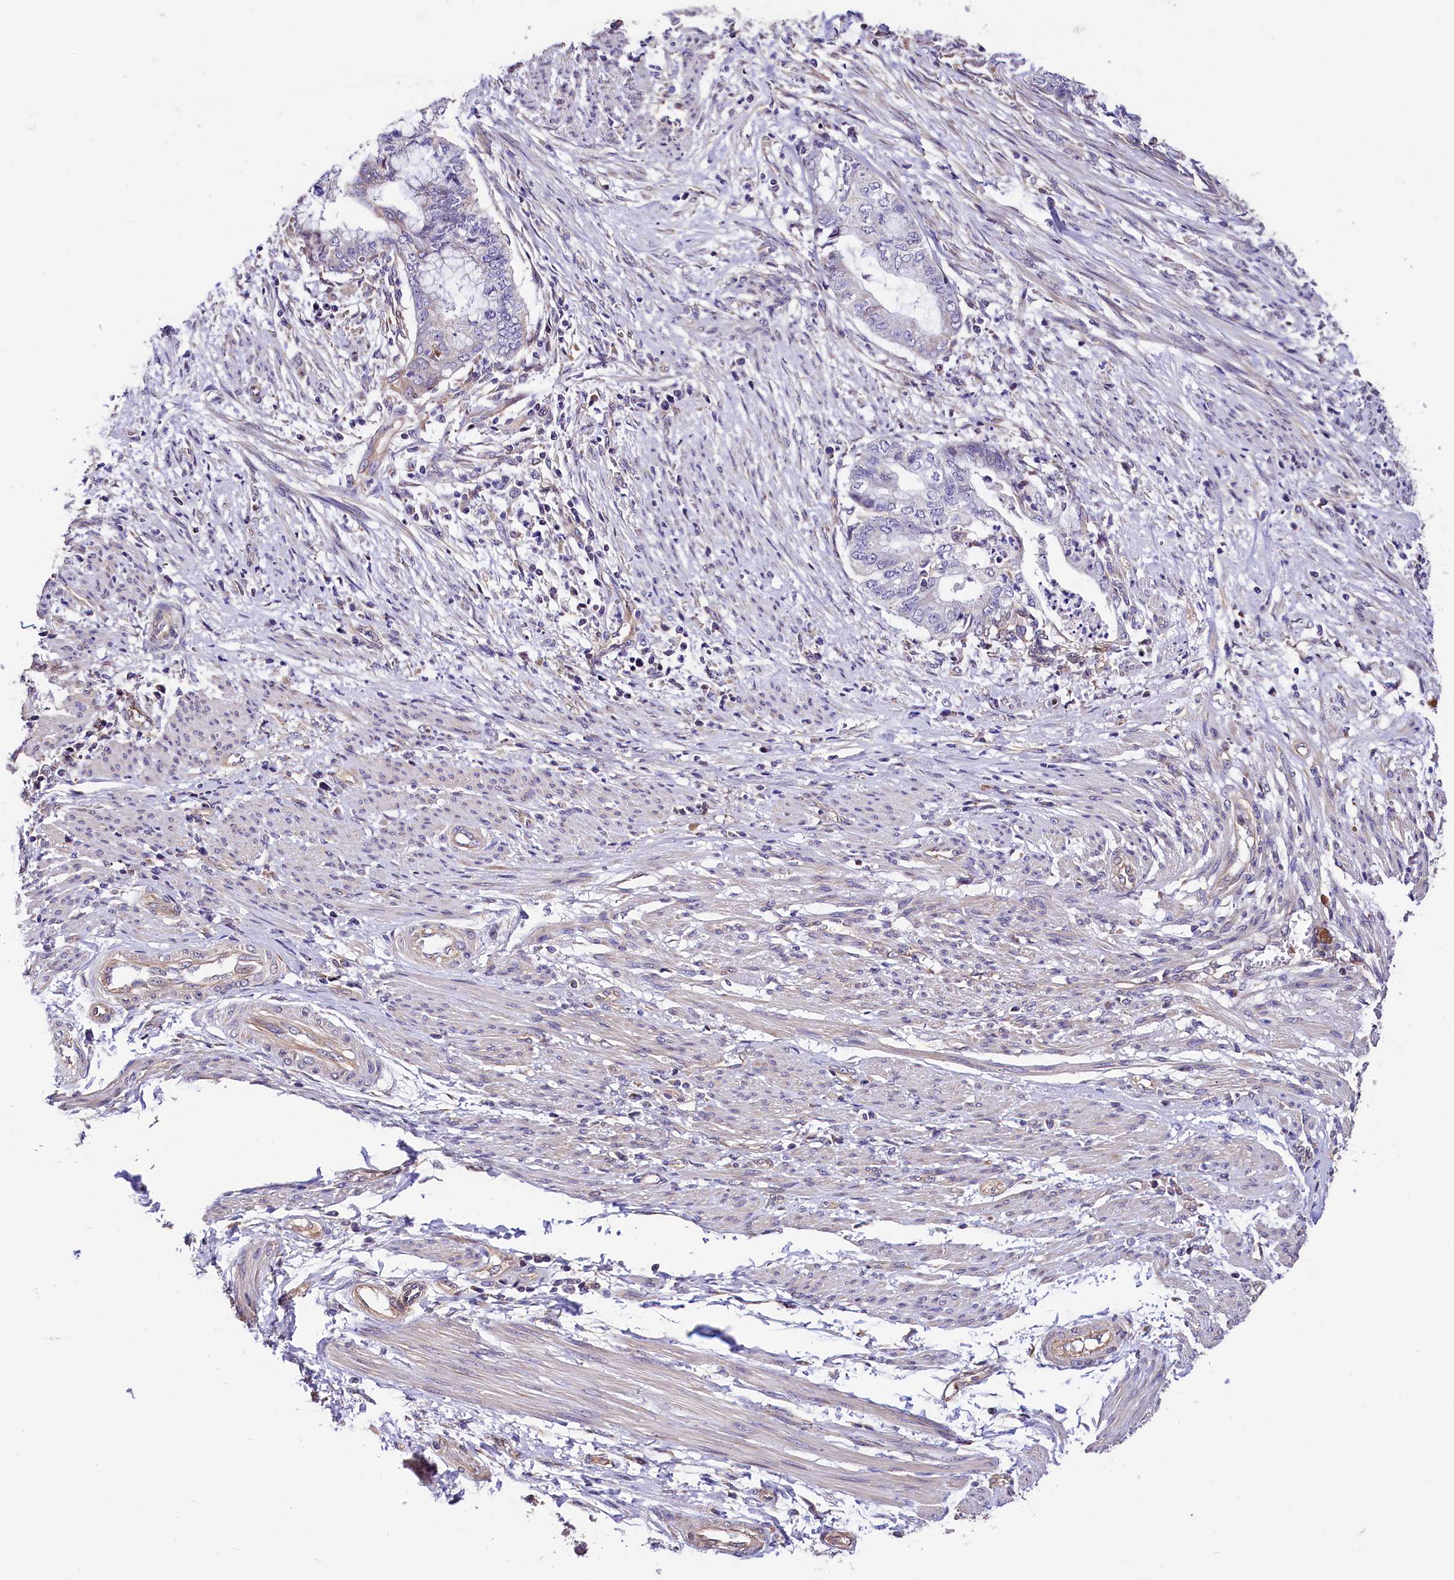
{"staining": {"intensity": "negative", "quantity": "none", "location": "none"}, "tissue": "endometrial cancer", "cell_type": "Tumor cells", "image_type": "cancer", "snomed": [{"axis": "morphology", "description": "Necrosis, NOS"}, {"axis": "morphology", "description": "Adenocarcinoma, NOS"}, {"axis": "topography", "description": "Endometrium"}], "caption": "DAB (3,3'-diaminobenzidine) immunohistochemical staining of human adenocarcinoma (endometrial) shows no significant expression in tumor cells.", "gene": "ACAA2", "patient": {"sex": "female", "age": 79}}